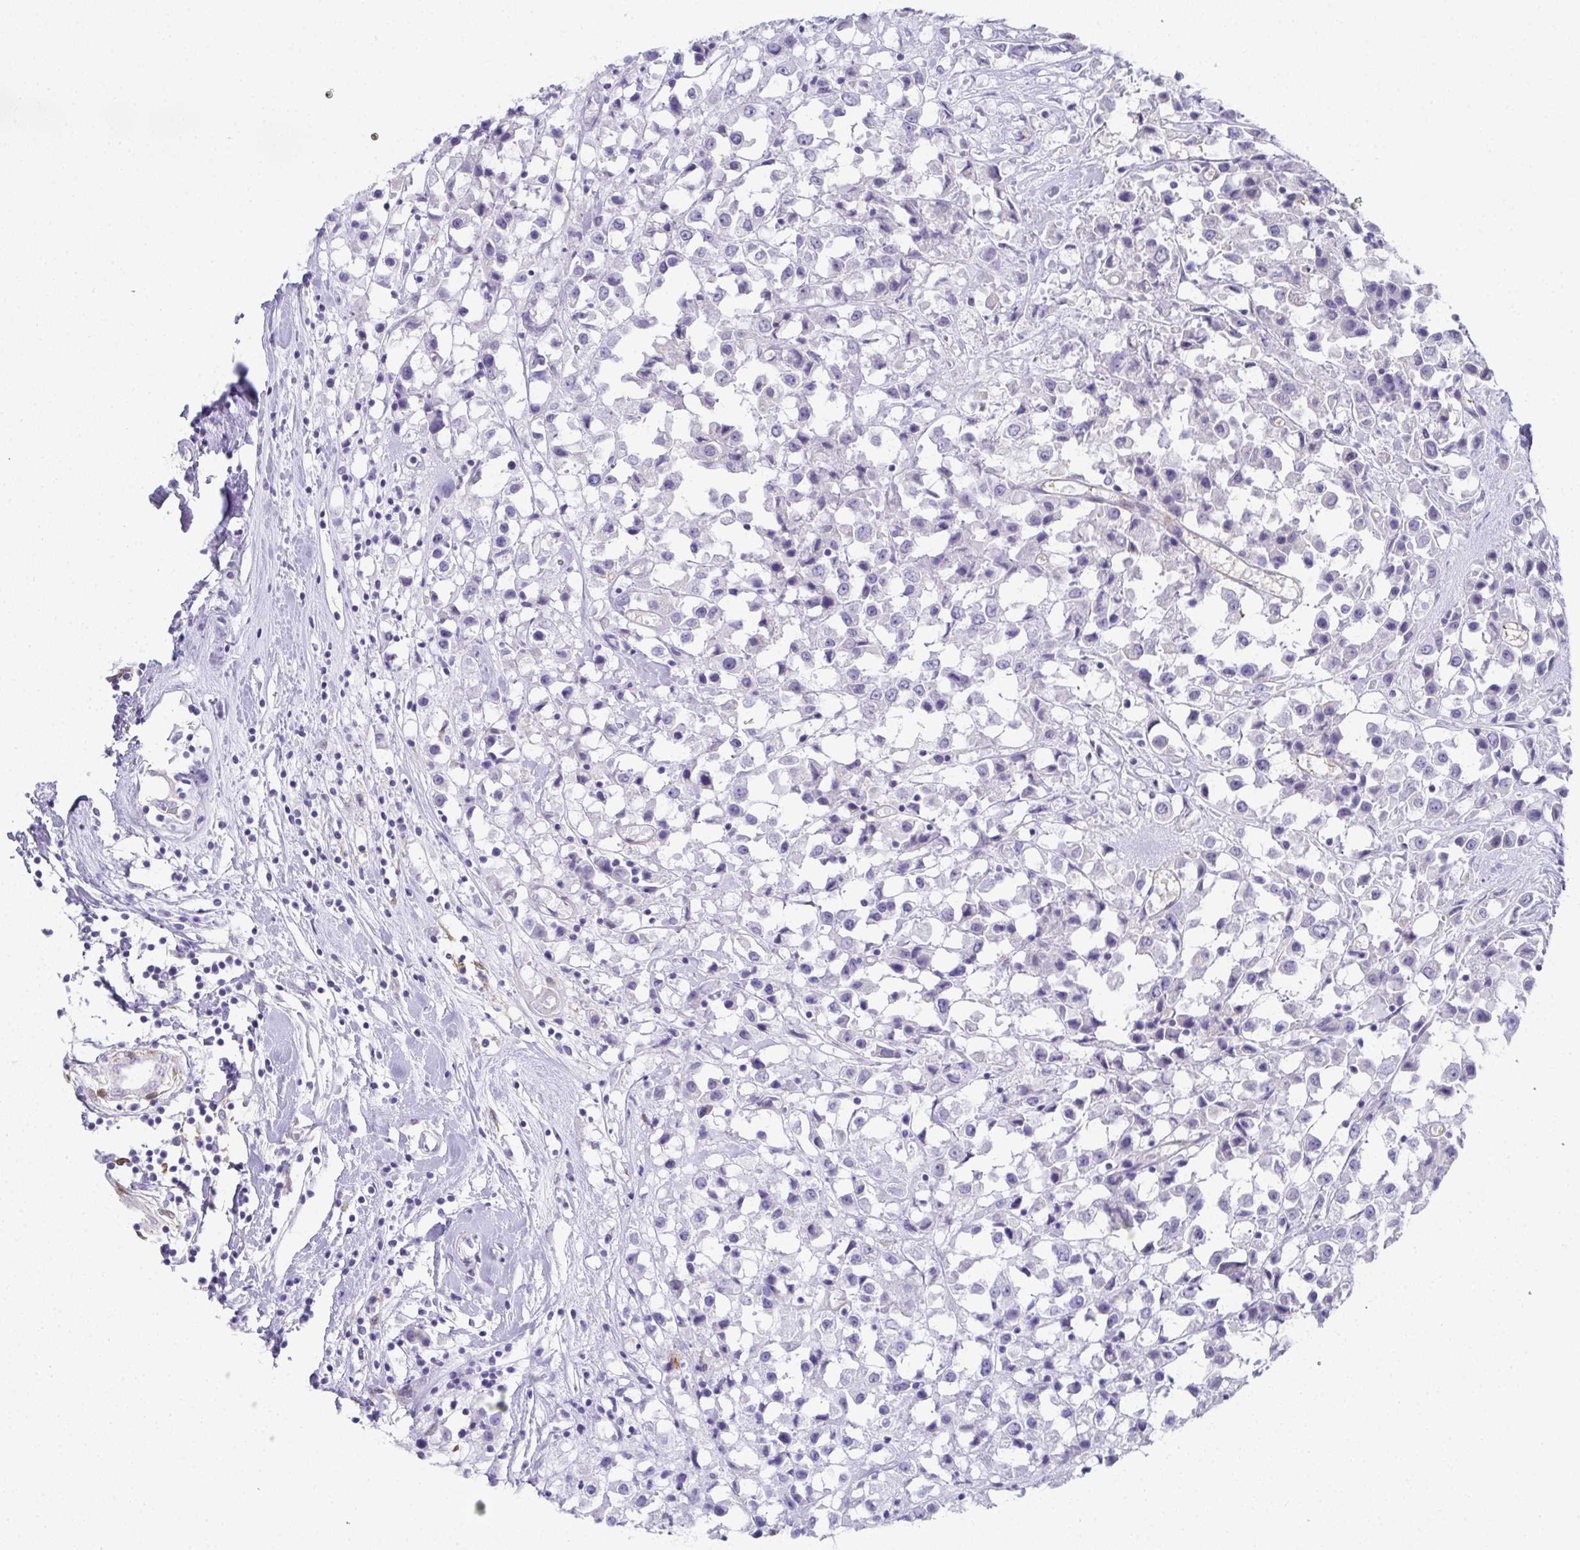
{"staining": {"intensity": "negative", "quantity": "none", "location": "none"}, "tissue": "breast cancer", "cell_type": "Tumor cells", "image_type": "cancer", "snomed": [{"axis": "morphology", "description": "Duct carcinoma"}, {"axis": "topography", "description": "Breast"}], "caption": "Human invasive ductal carcinoma (breast) stained for a protein using IHC exhibits no positivity in tumor cells.", "gene": "RBP1", "patient": {"sex": "female", "age": 61}}